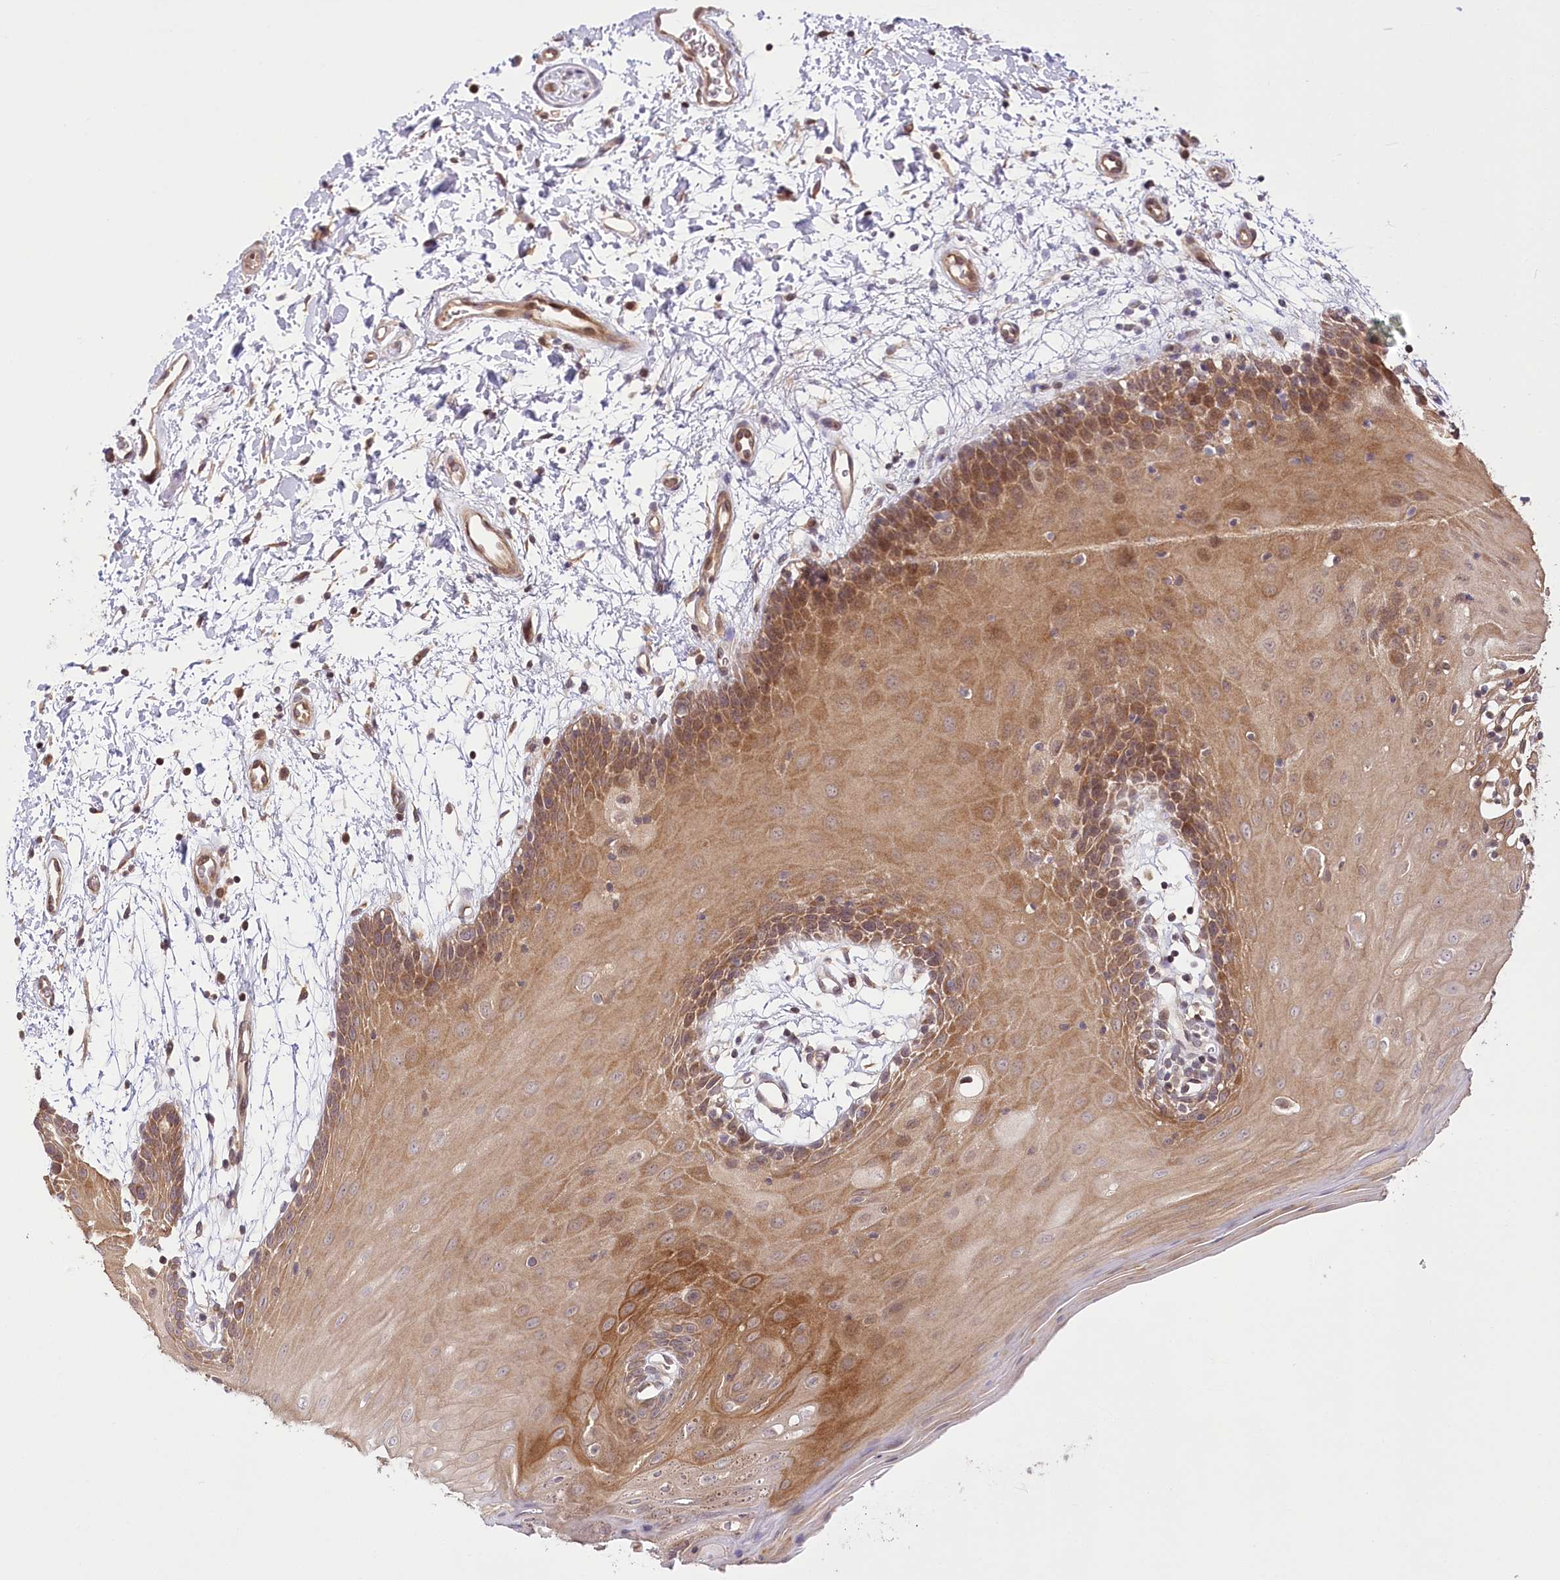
{"staining": {"intensity": "moderate", "quantity": ">75%", "location": "cytoplasmic/membranous"}, "tissue": "oral mucosa", "cell_type": "Squamous epithelial cells", "image_type": "normal", "snomed": [{"axis": "morphology", "description": "Normal tissue, NOS"}, {"axis": "topography", "description": "Skeletal muscle"}, {"axis": "topography", "description": "Oral tissue"}, {"axis": "topography", "description": "Salivary gland"}, {"axis": "topography", "description": "Peripheral nerve tissue"}], "caption": "Oral mucosa was stained to show a protein in brown. There is medium levels of moderate cytoplasmic/membranous staining in about >75% of squamous epithelial cells.", "gene": "CEP70", "patient": {"sex": "male", "age": 54}}